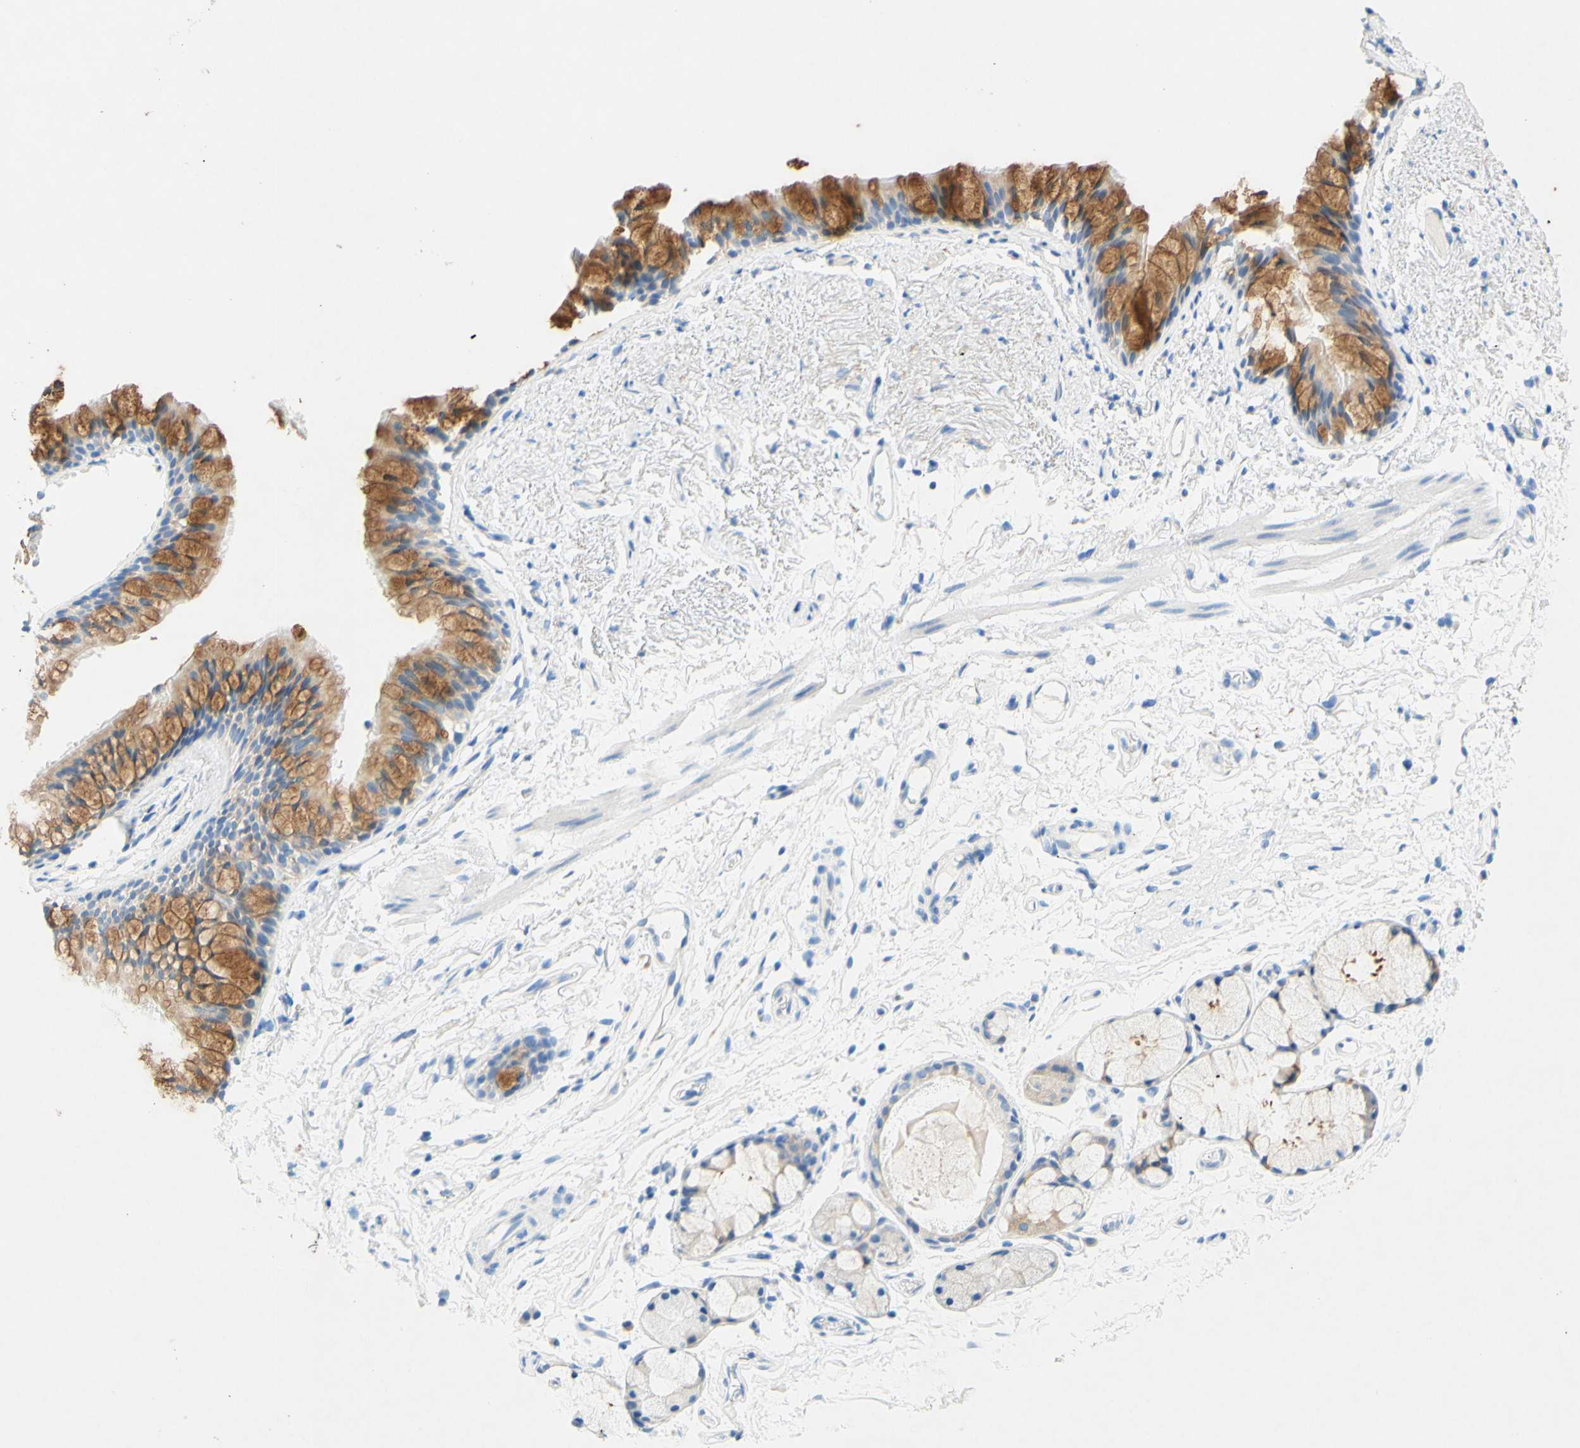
{"staining": {"intensity": "negative", "quantity": "none", "location": "none"}, "tissue": "adipose tissue", "cell_type": "Adipocytes", "image_type": "normal", "snomed": [{"axis": "morphology", "description": "Normal tissue, NOS"}, {"axis": "topography", "description": "Bronchus"}], "caption": "Adipocytes show no significant protein expression in benign adipose tissue. Brightfield microscopy of IHC stained with DAB (3,3'-diaminobenzidine) (brown) and hematoxylin (blue), captured at high magnification.", "gene": "SLC46A1", "patient": {"sex": "female", "age": 73}}